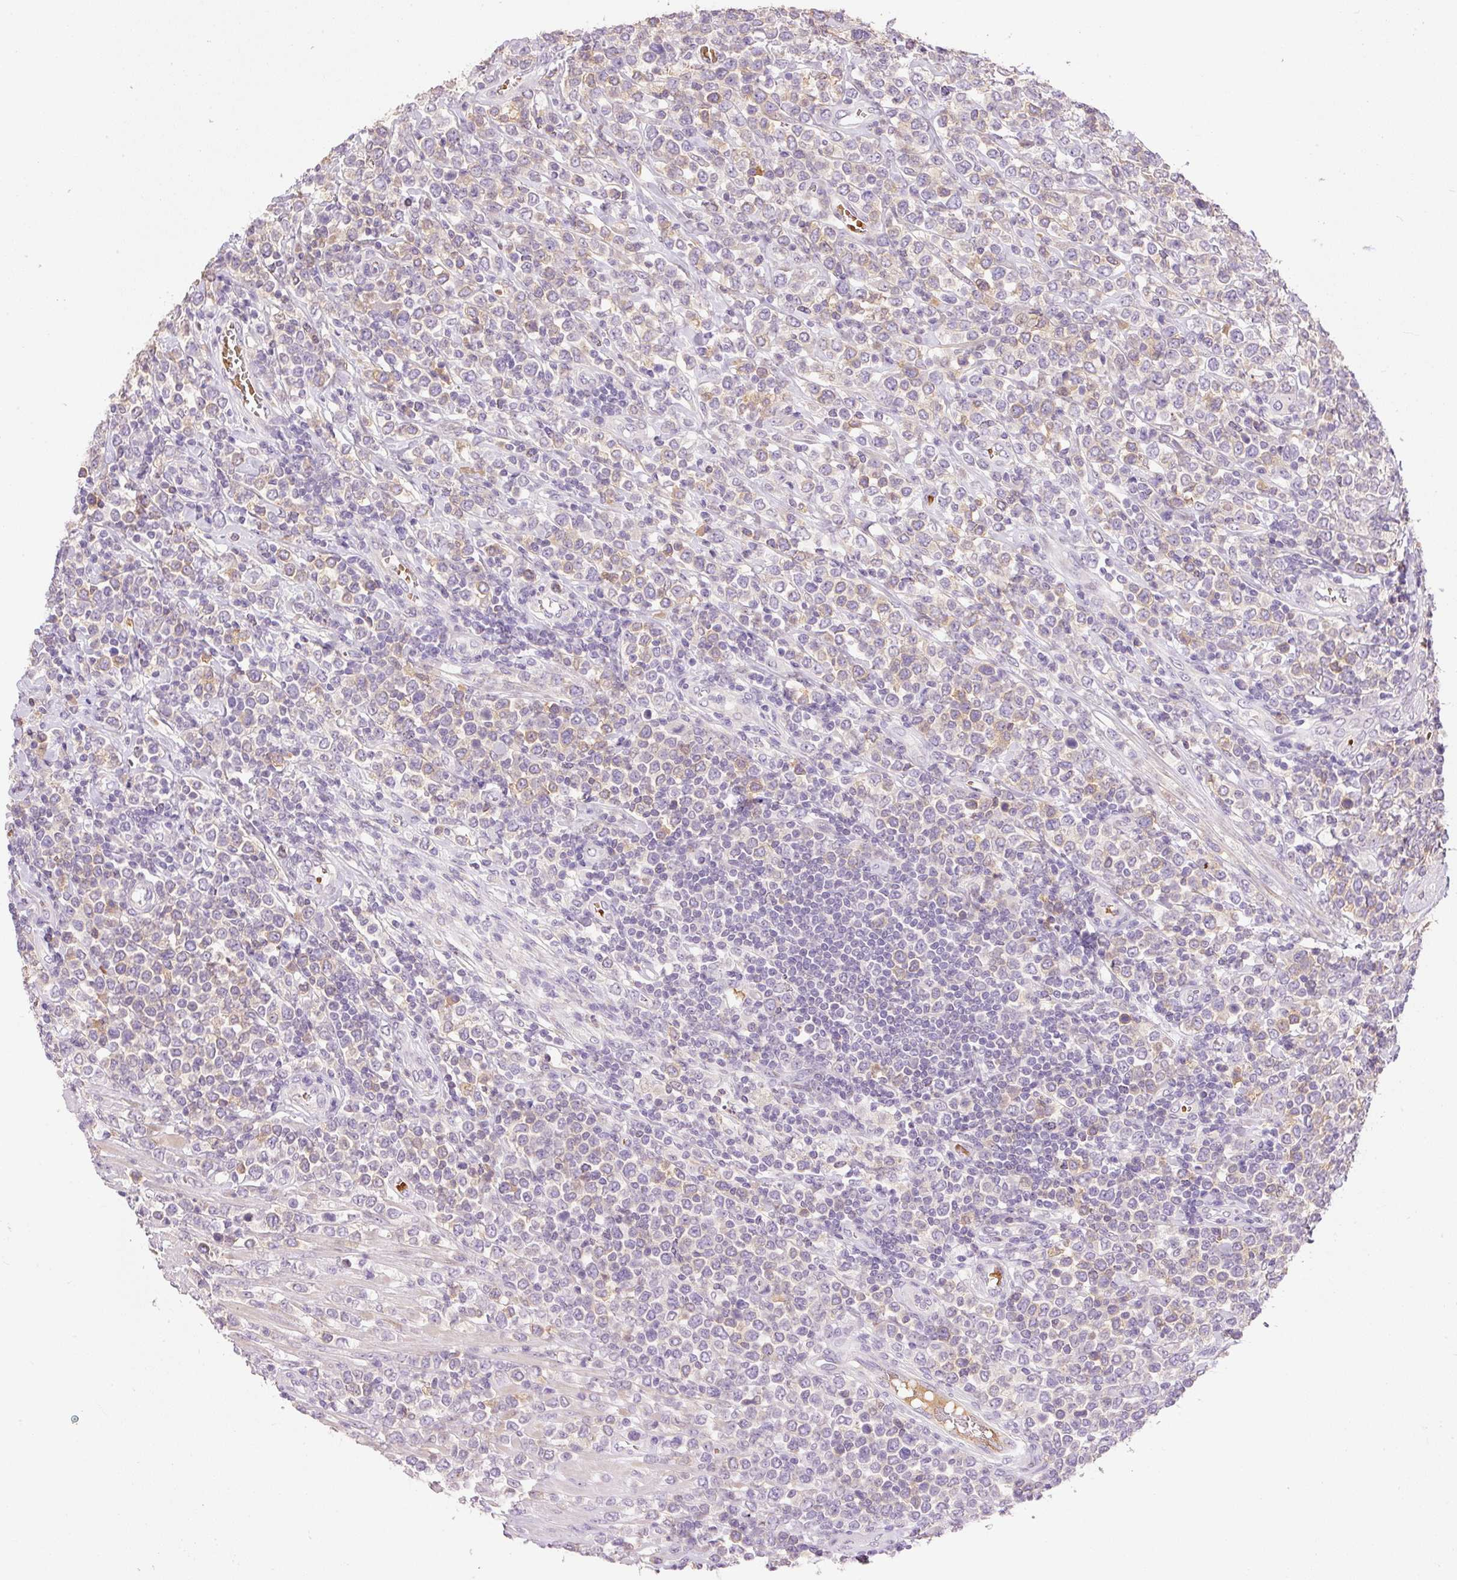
{"staining": {"intensity": "weak", "quantity": "25%-75%", "location": "cytoplasmic/membranous"}, "tissue": "lymphoma", "cell_type": "Tumor cells", "image_type": "cancer", "snomed": [{"axis": "morphology", "description": "Malignant lymphoma, non-Hodgkin's type, High grade"}, {"axis": "topography", "description": "Soft tissue"}], "caption": "This is a photomicrograph of immunohistochemistry staining of lymphoma, which shows weak staining in the cytoplasmic/membranous of tumor cells.", "gene": "CMTM8", "patient": {"sex": "female", "age": 56}}